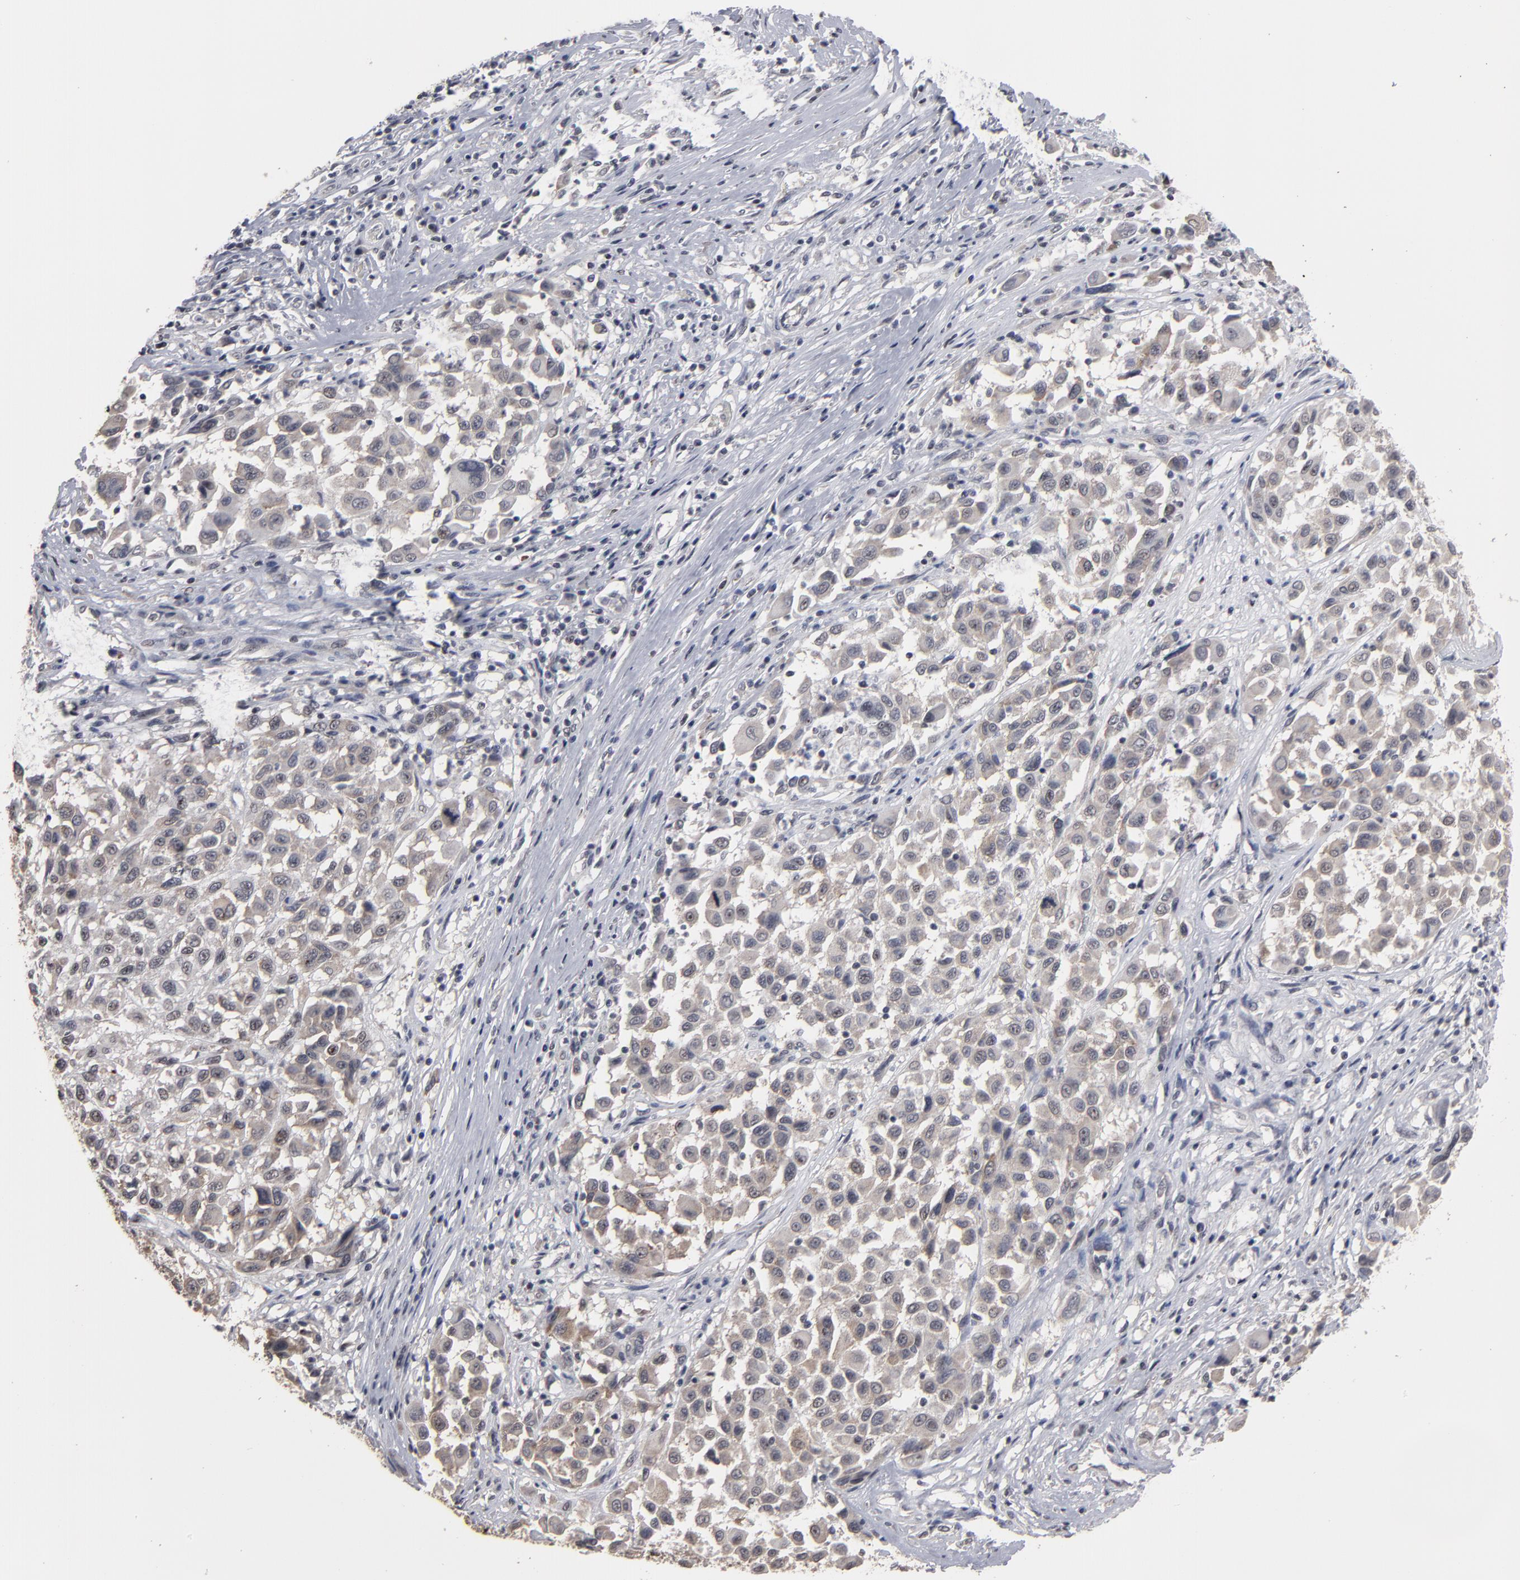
{"staining": {"intensity": "negative", "quantity": "none", "location": "none"}, "tissue": "melanoma", "cell_type": "Tumor cells", "image_type": "cancer", "snomed": [{"axis": "morphology", "description": "Malignant melanoma, Metastatic site"}, {"axis": "topography", "description": "Lymph node"}], "caption": "Photomicrograph shows no protein expression in tumor cells of malignant melanoma (metastatic site) tissue.", "gene": "SSRP1", "patient": {"sex": "male", "age": 61}}